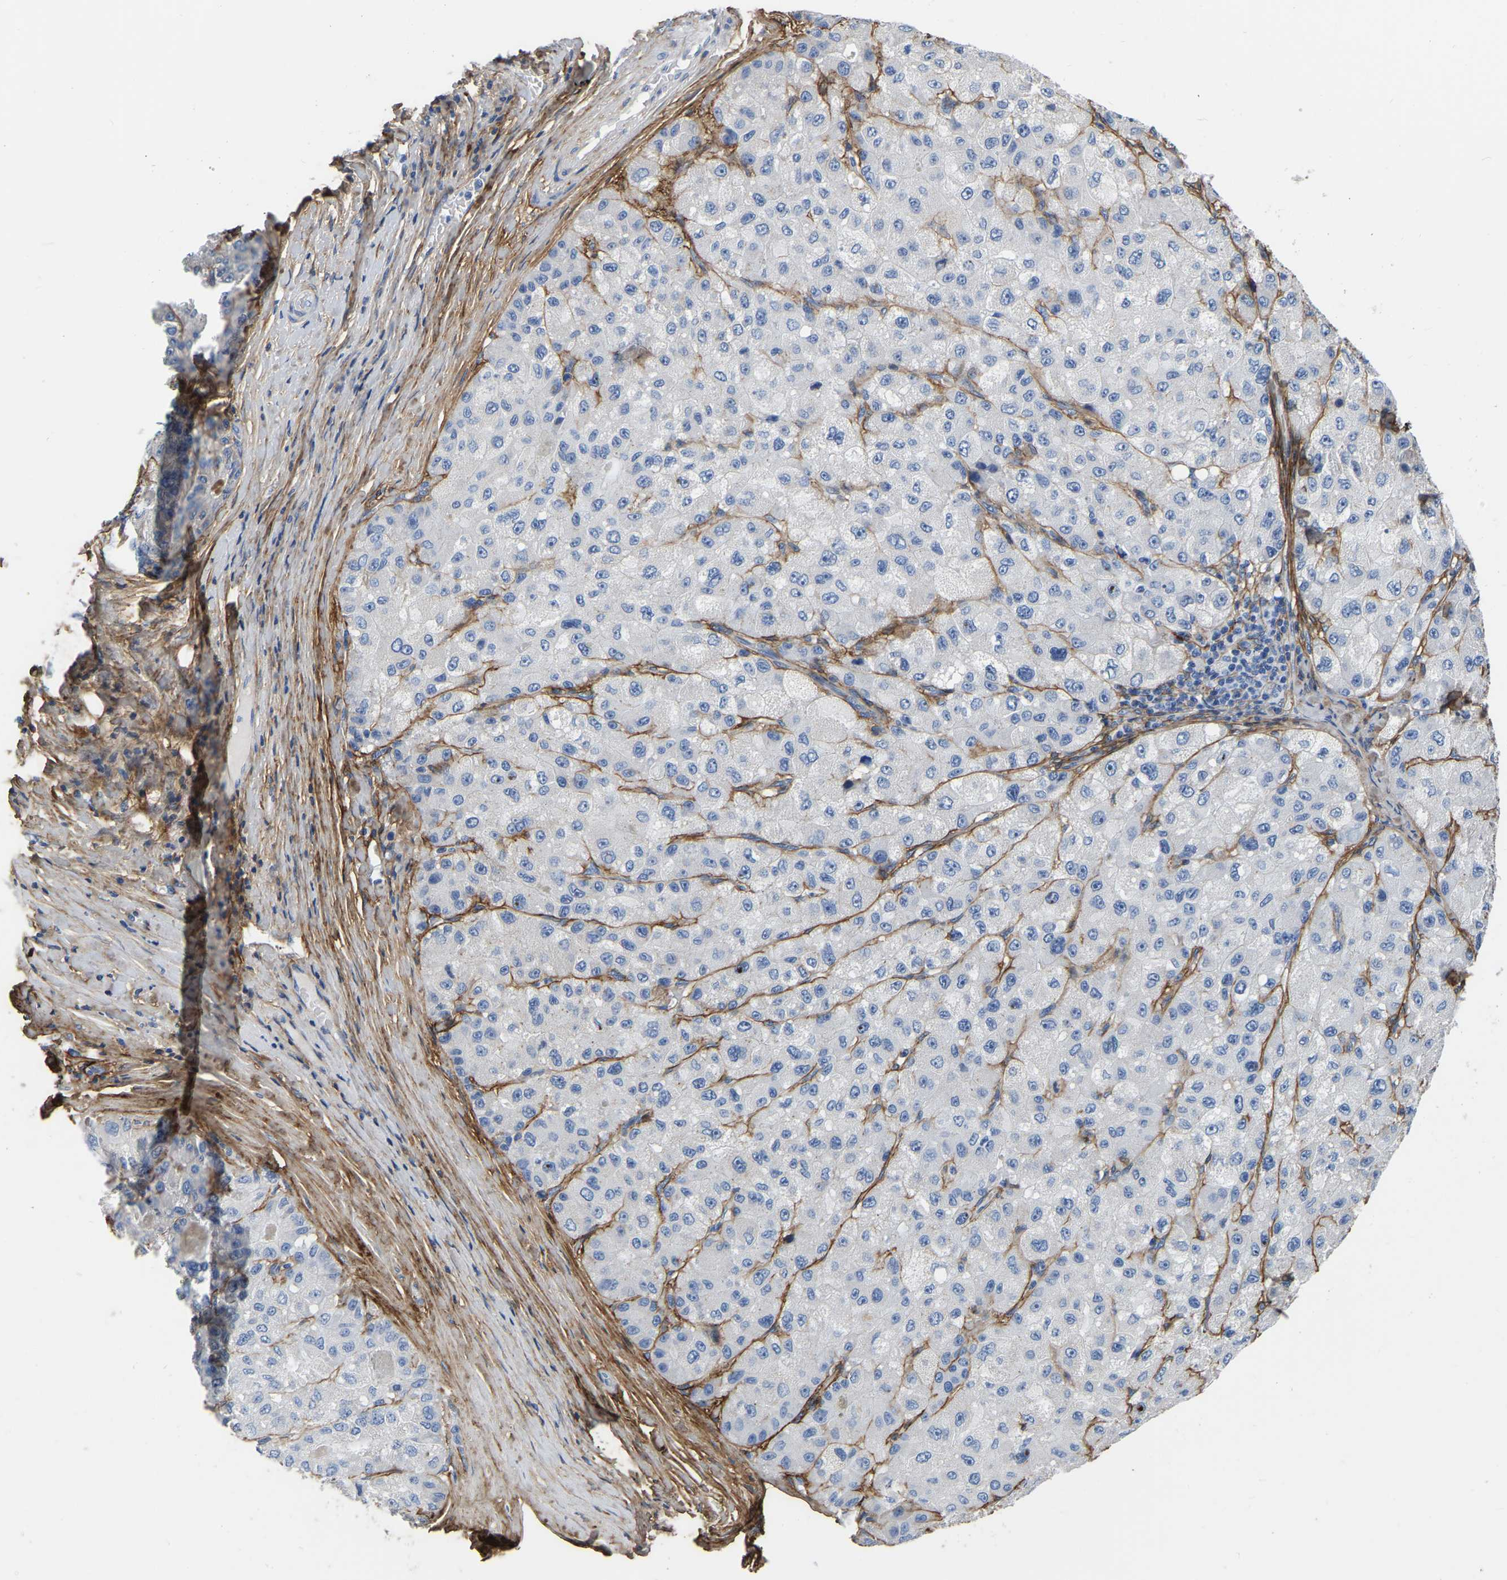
{"staining": {"intensity": "negative", "quantity": "none", "location": "none"}, "tissue": "liver cancer", "cell_type": "Tumor cells", "image_type": "cancer", "snomed": [{"axis": "morphology", "description": "Carcinoma, Hepatocellular, NOS"}, {"axis": "topography", "description": "Liver"}], "caption": "Photomicrograph shows no significant protein positivity in tumor cells of hepatocellular carcinoma (liver).", "gene": "COL6A1", "patient": {"sex": "male", "age": 80}}